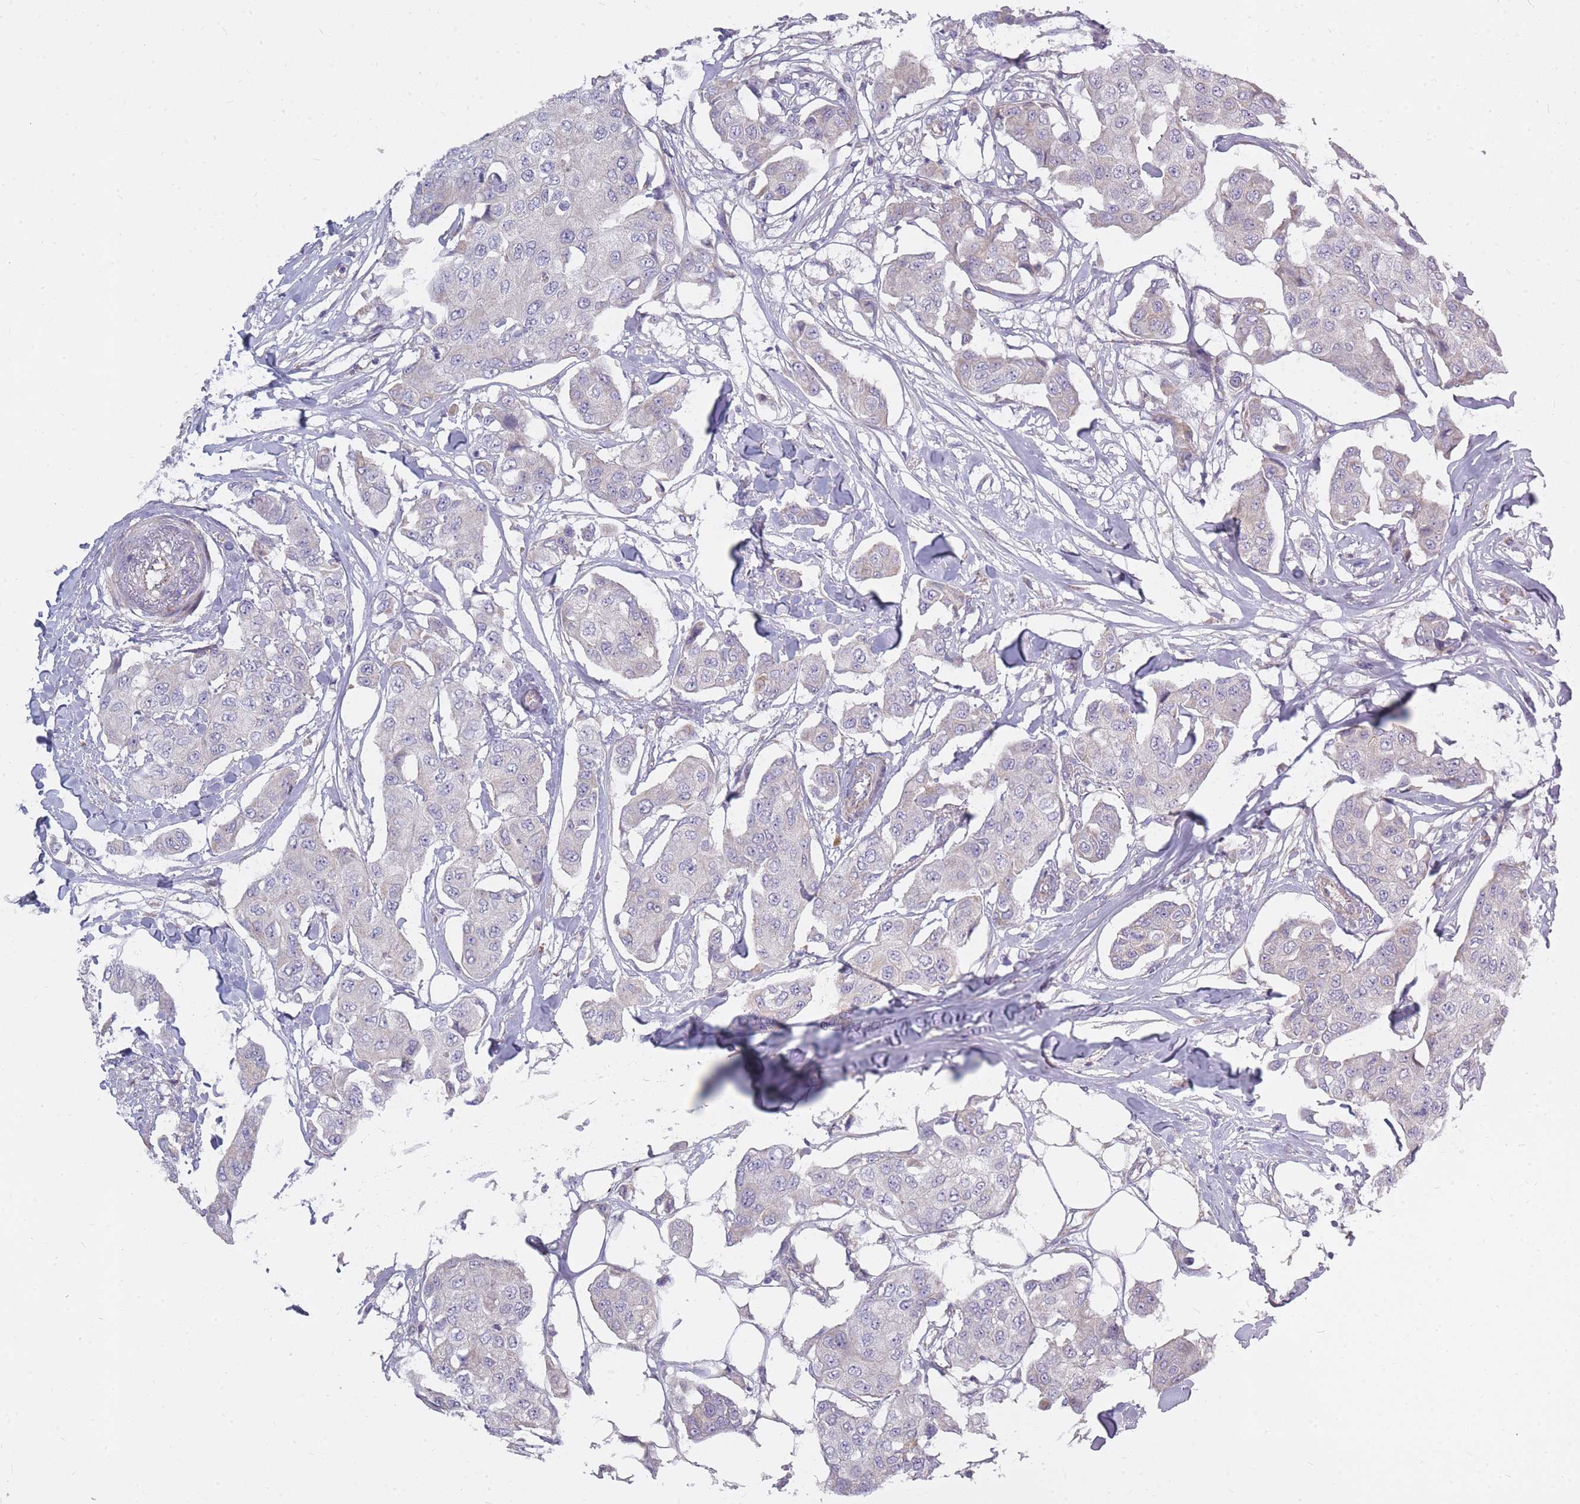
{"staining": {"intensity": "negative", "quantity": "none", "location": "none"}, "tissue": "breast cancer", "cell_type": "Tumor cells", "image_type": "cancer", "snomed": [{"axis": "morphology", "description": "Duct carcinoma"}, {"axis": "topography", "description": "Breast"}, {"axis": "topography", "description": "Lymph node"}], "caption": "A high-resolution micrograph shows immunohistochemistry (IHC) staining of infiltrating ductal carcinoma (breast), which displays no significant positivity in tumor cells. (Brightfield microscopy of DAB immunohistochemistry (IHC) at high magnification).", "gene": "ALKBH4", "patient": {"sex": "female", "age": 80}}